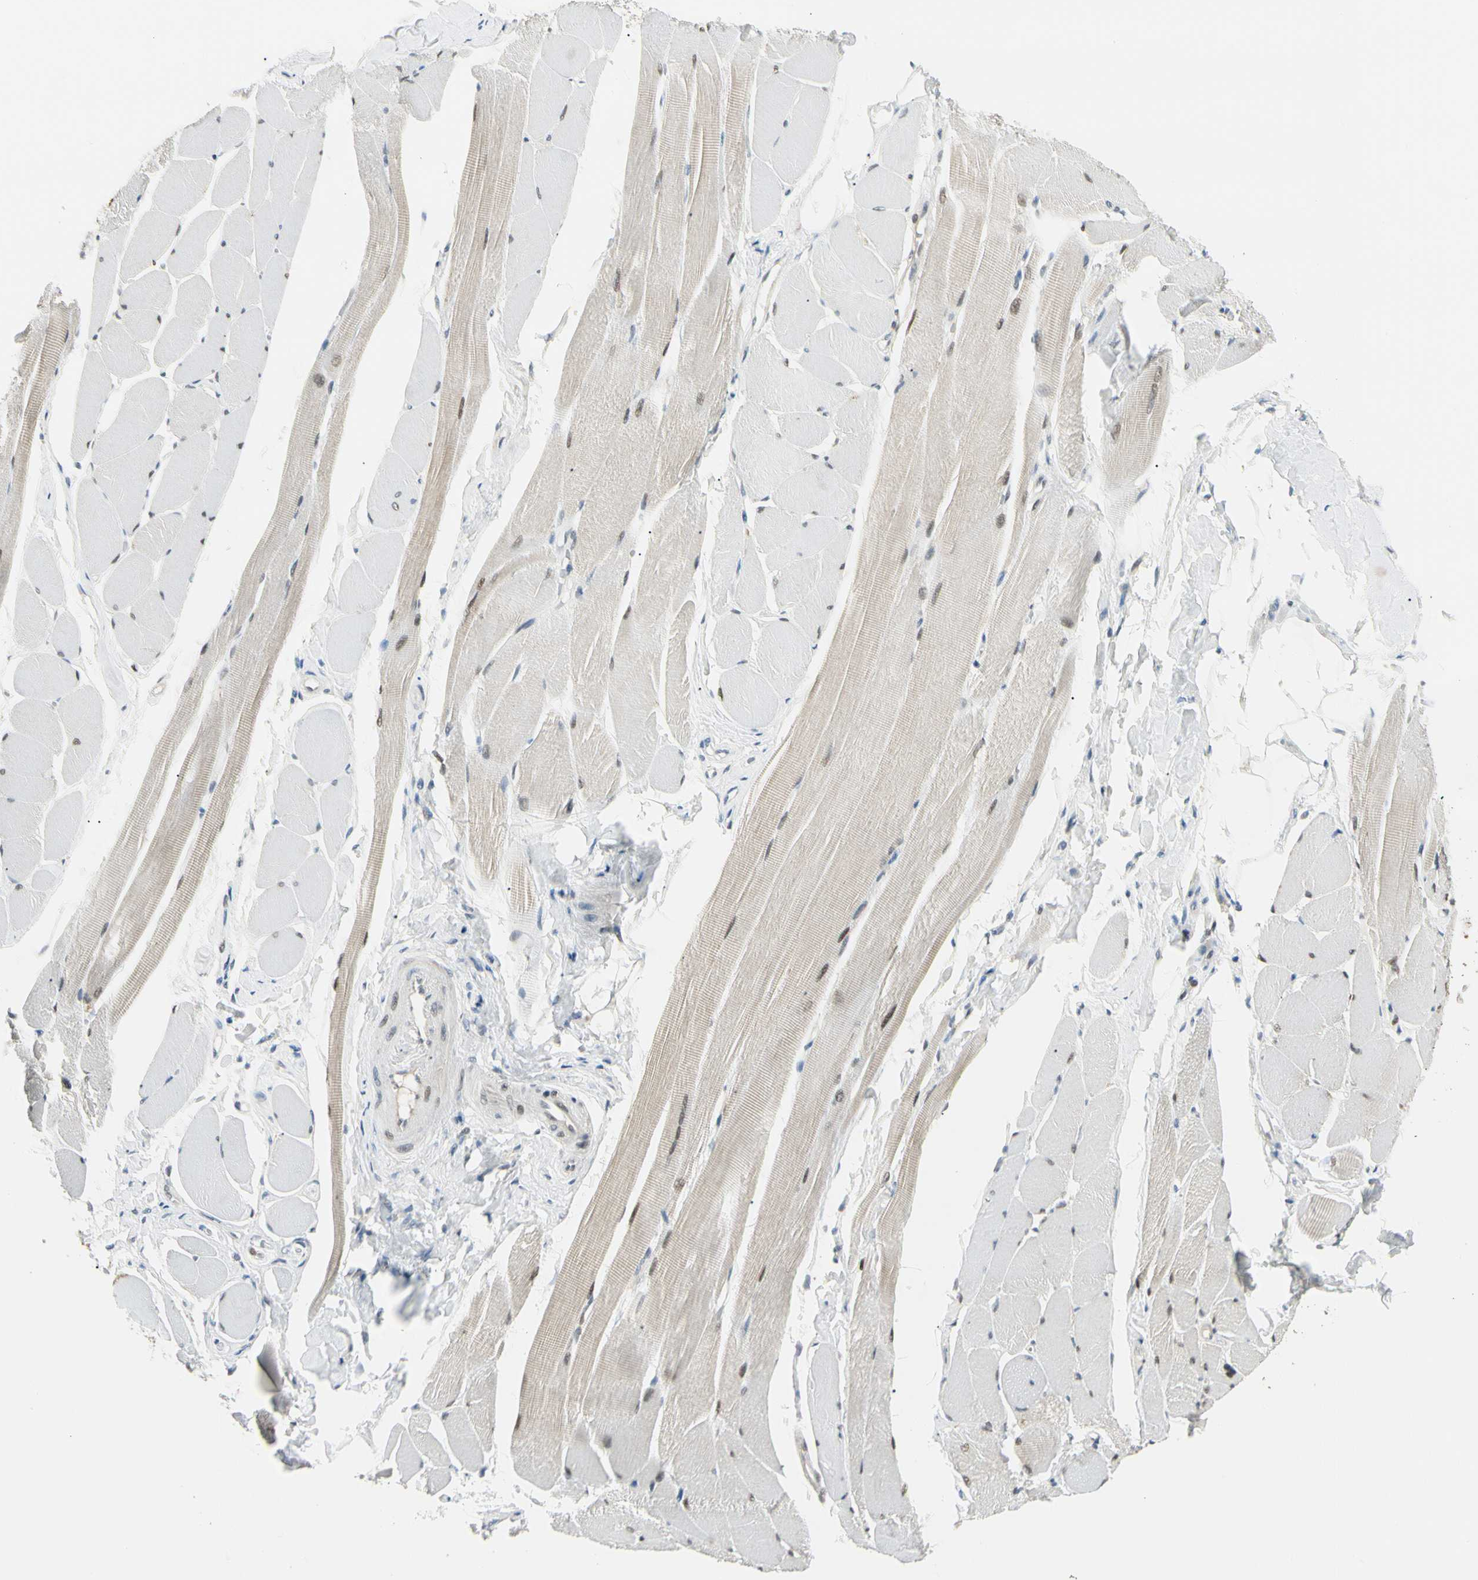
{"staining": {"intensity": "strong", "quantity": ">75%", "location": "cytoplasmic/membranous,nuclear"}, "tissue": "skeletal muscle", "cell_type": "Myocytes", "image_type": "normal", "snomed": [{"axis": "morphology", "description": "Normal tissue, NOS"}, {"axis": "topography", "description": "Skeletal muscle"}, {"axis": "topography", "description": "Peripheral nerve tissue"}], "caption": "Skeletal muscle stained for a protein shows strong cytoplasmic/membranous,nuclear positivity in myocytes. (Stains: DAB in brown, nuclei in blue, Microscopy: brightfield microscopy at high magnification).", "gene": "ATXN1", "patient": {"sex": "female", "age": 84}}